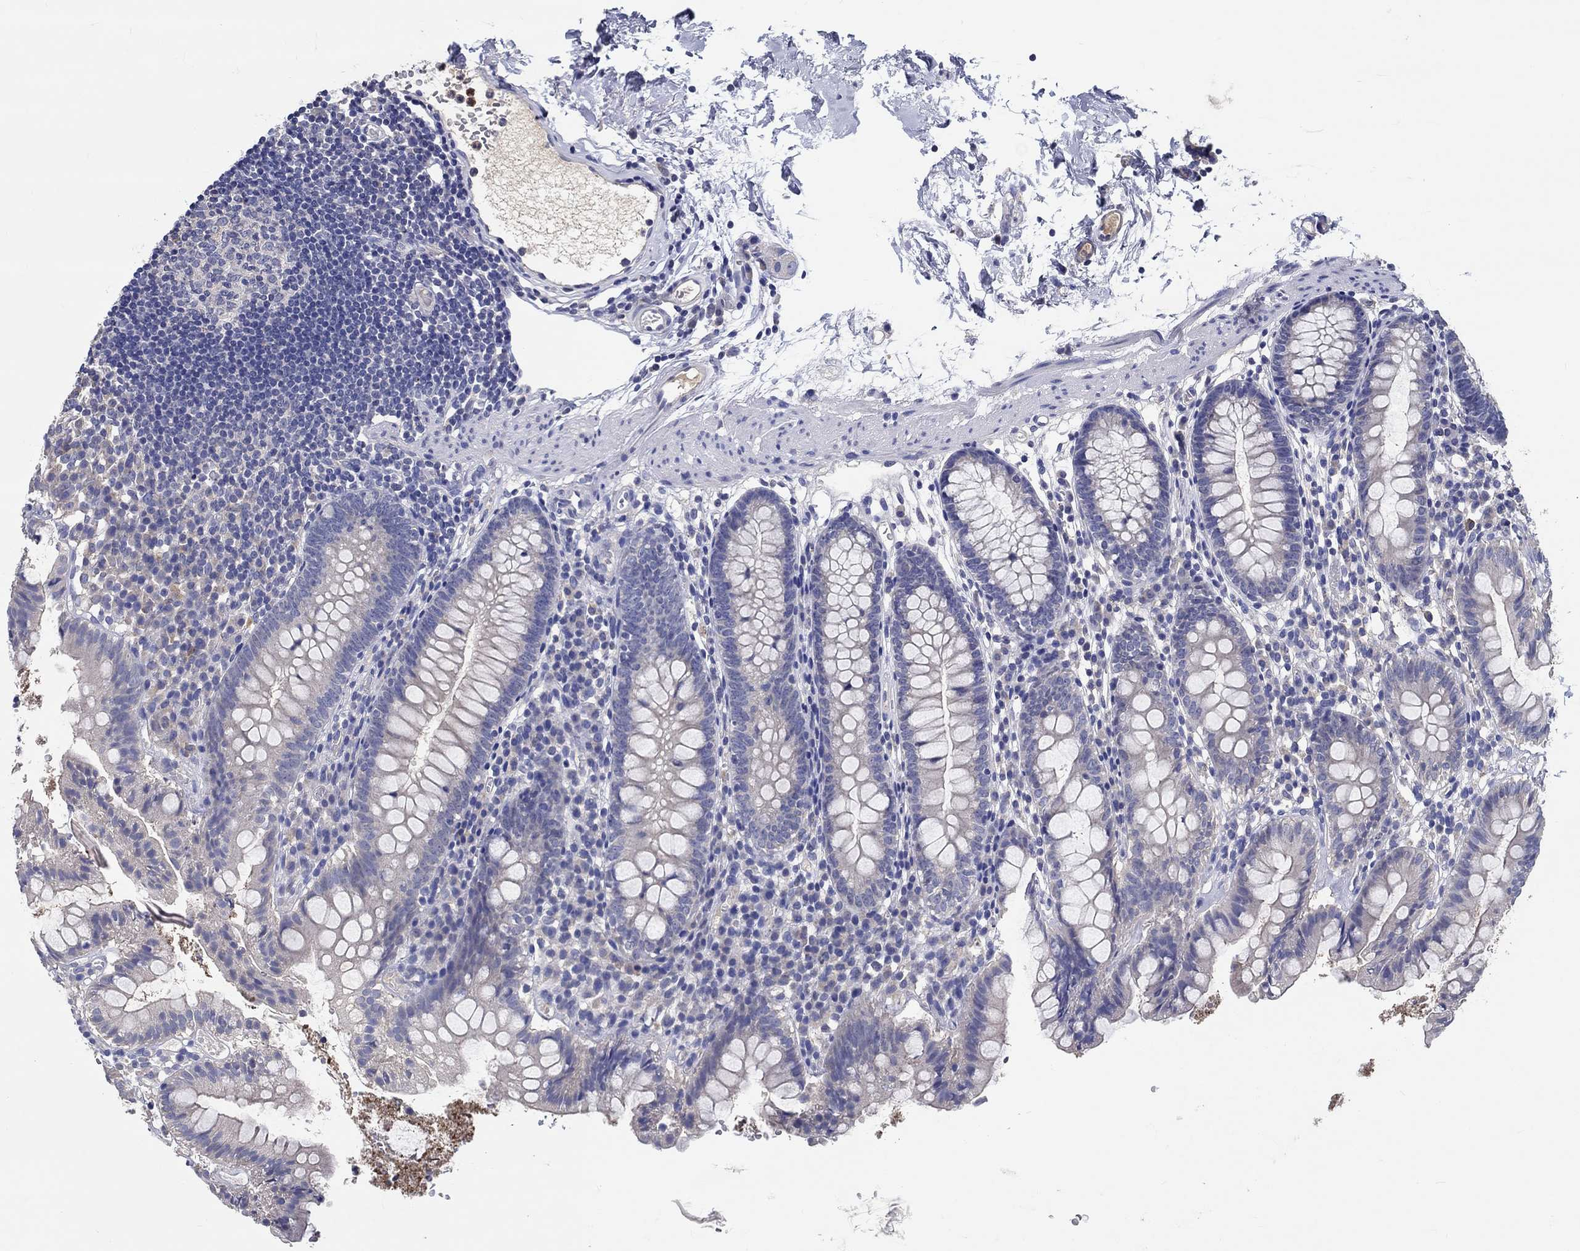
{"staining": {"intensity": "strong", "quantity": "25%-75%", "location": "cytoplasmic/membranous"}, "tissue": "small intestine", "cell_type": "Glandular cells", "image_type": "normal", "snomed": [{"axis": "morphology", "description": "Normal tissue, NOS"}, {"axis": "topography", "description": "Small intestine"}], "caption": "Unremarkable small intestine reveals strong cytoplasmic/membranous staining in about 25%-75% of glandular cells.", "gene": "CHIT1", "patient": {"sex": "female", "age": 90}}